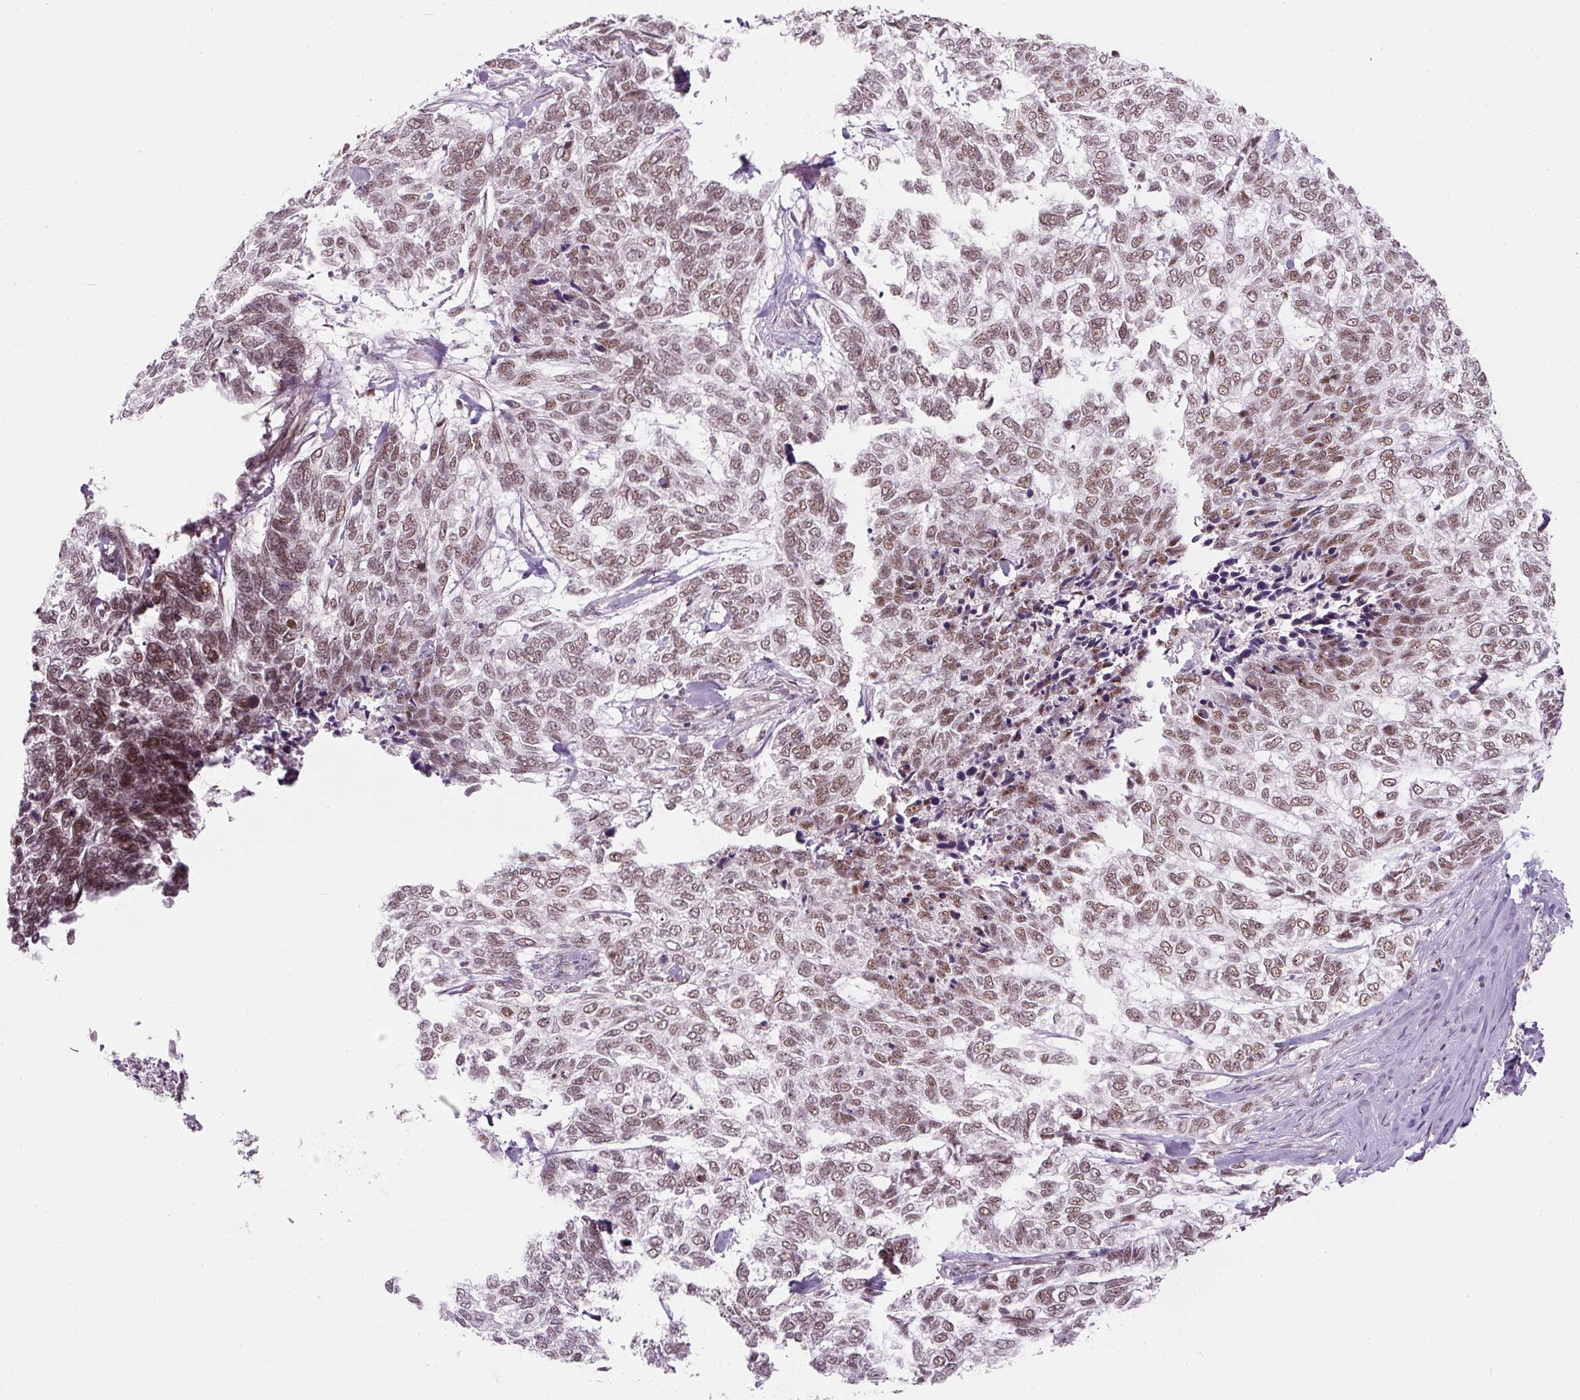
{"staining": {"intensity": "moderate", "quantity": ">75%", "location": "nuclear"}, "tissue": "skin cancer", "cell_type": "Tumor cells", "image_type": "cancer", "snomed": [{"axis": "morphology", "description": "Basal cell carcinoma"}, {"axis": "topography", "description": "Skin"}], "caption": "Protein staining of skin cancer (basal cell carcinoma) tissue demonstrates moderate nuclear expression in approximately >75% of tumor cells.", "gene": "U2AF2", "patient": {"sex": "female", "age": 65}}